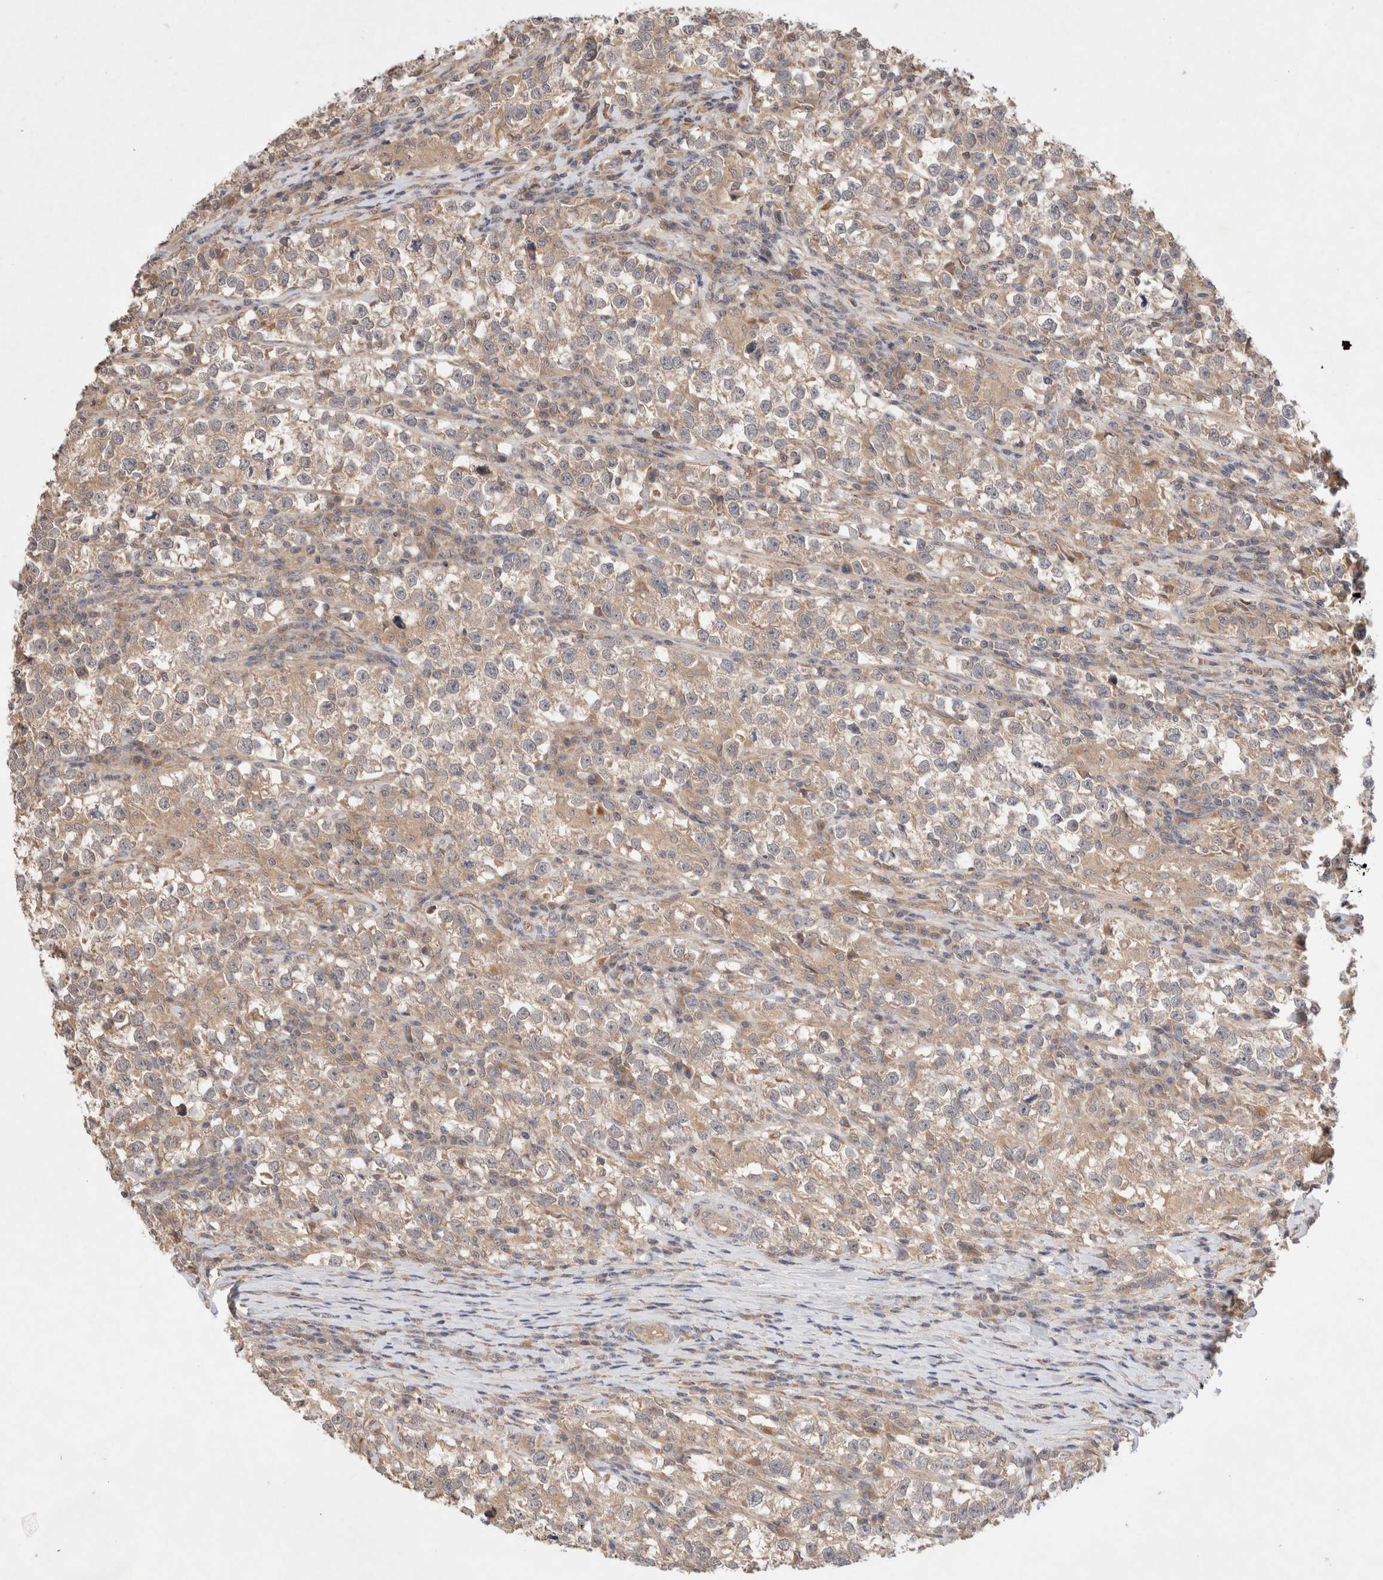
{"staining": {"intensity": "weak", "quantity": ">75%", "location": "cytoplasmic/membranous"}, "tissue": "testis cancer", "cell_type": "Tumor cells", "image_type": "cancer", "snomed": [{"axis": "morphology", "description": "Normal tissue, NOS"}, {"axis": "morphology", "description": "Seminoma, NOS"}, {"axis": "topography", "description": "Testis"}], "caption": "An IHC photomicrograph of tumor tissue is shown. Protein staining in brown labels weak cytoplasmic/membranous positivity in testis cancer (seminoma) within tumor cells.", "gene": "KLHL20", "patient": {"sex": "male", "age": 43}}